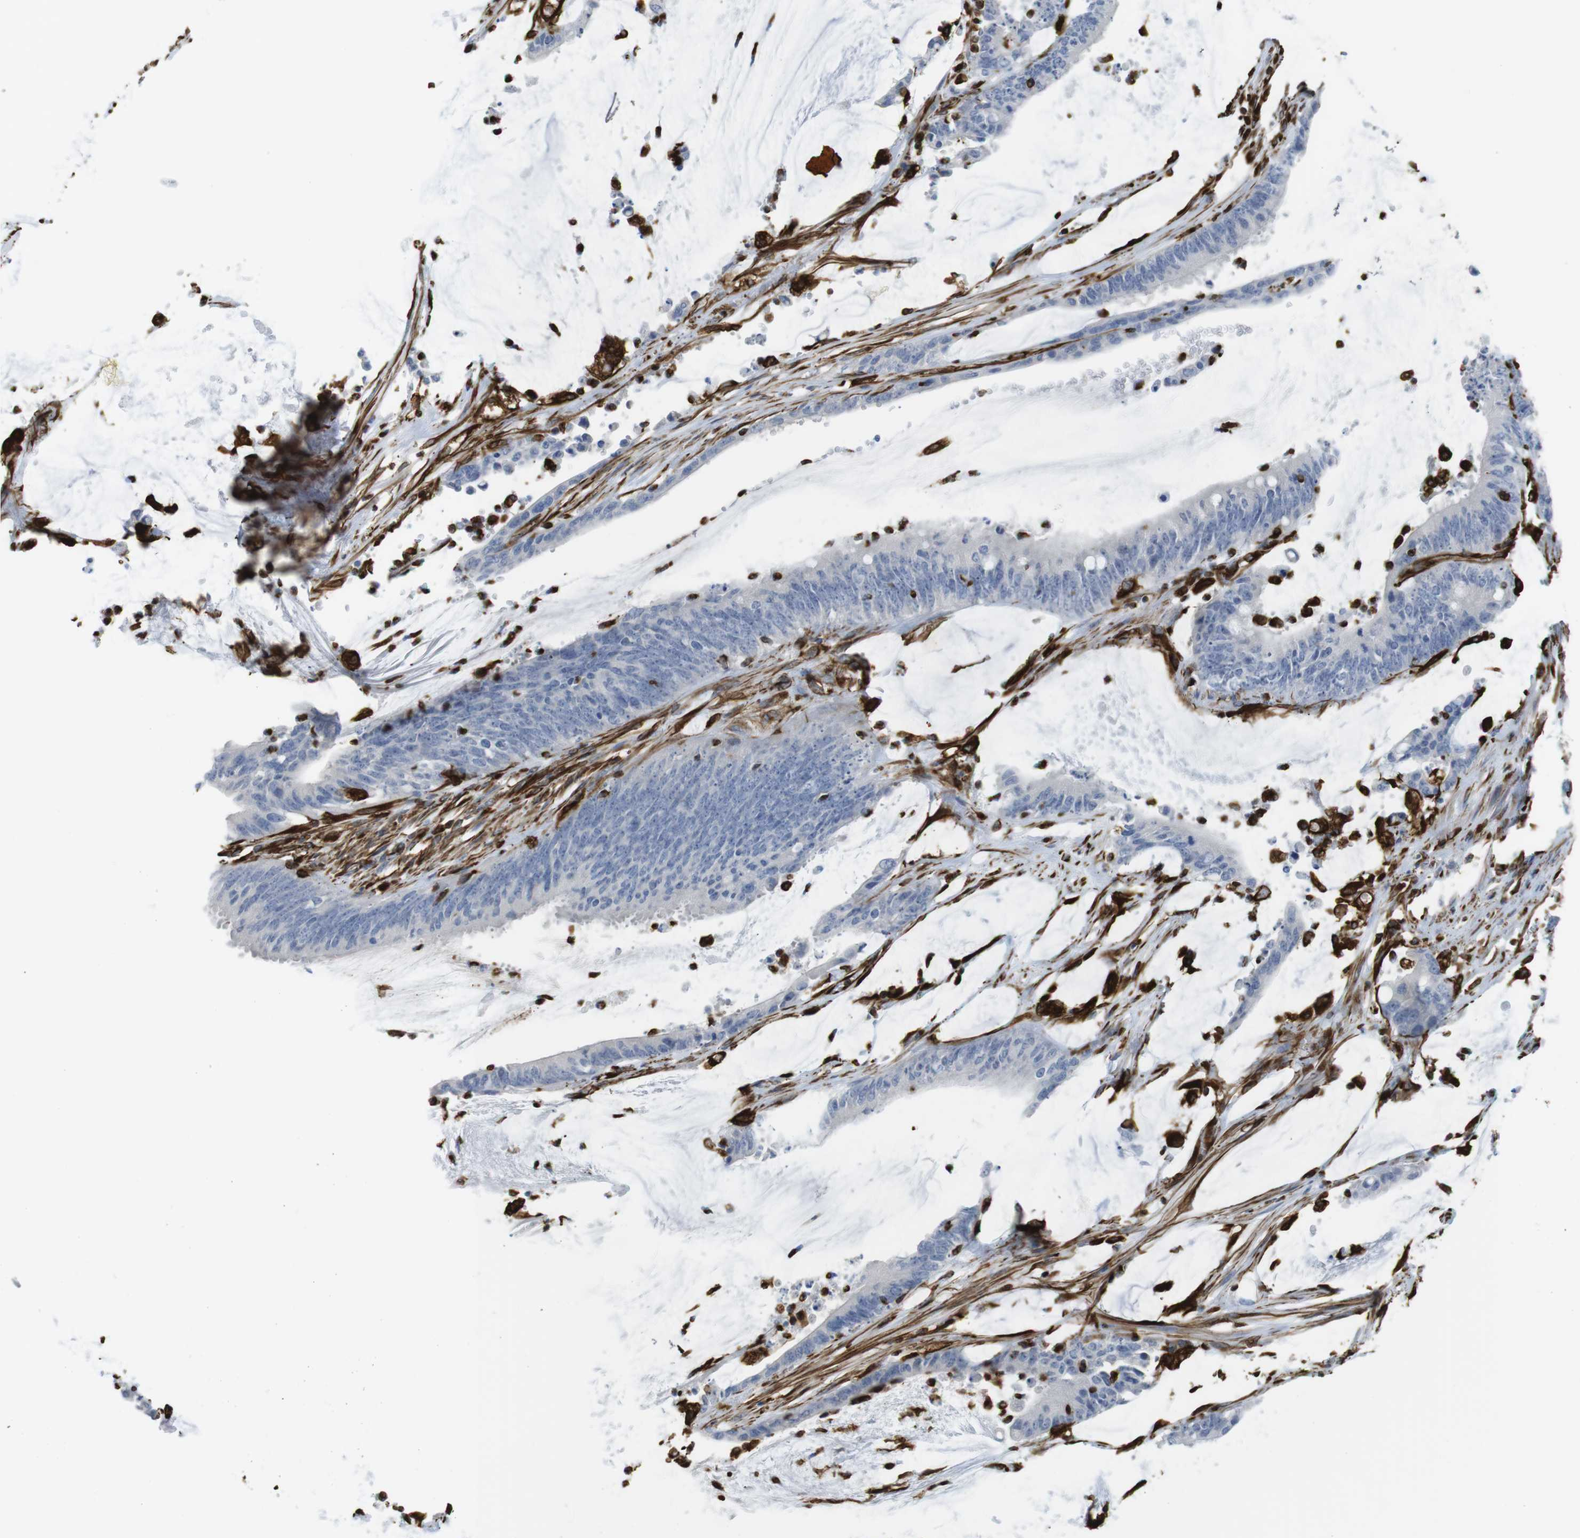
{"staining": {"intensity": "negative", "quantity": "none", "location": "none"}, "tissue": "colorectal cancer", "cell_type": "Tumor cells", "image_type": "cancer", "snomed": [{"axis": "morphology", "description": "Adenocarcinoma, NOS"}, {"axis": "topography", "description": "Rectum"}], "caption": "Tumor cells are negative for brown protein staining in colorectal adenocarcinoma. (DAB (3,3'-diaminobenzidine) immunohistochemistry (IHC) visualized using brightfield microscopy, high magnification).", "gene": "RALGPS1", "patient": {"sex": "female", "age": 66}}